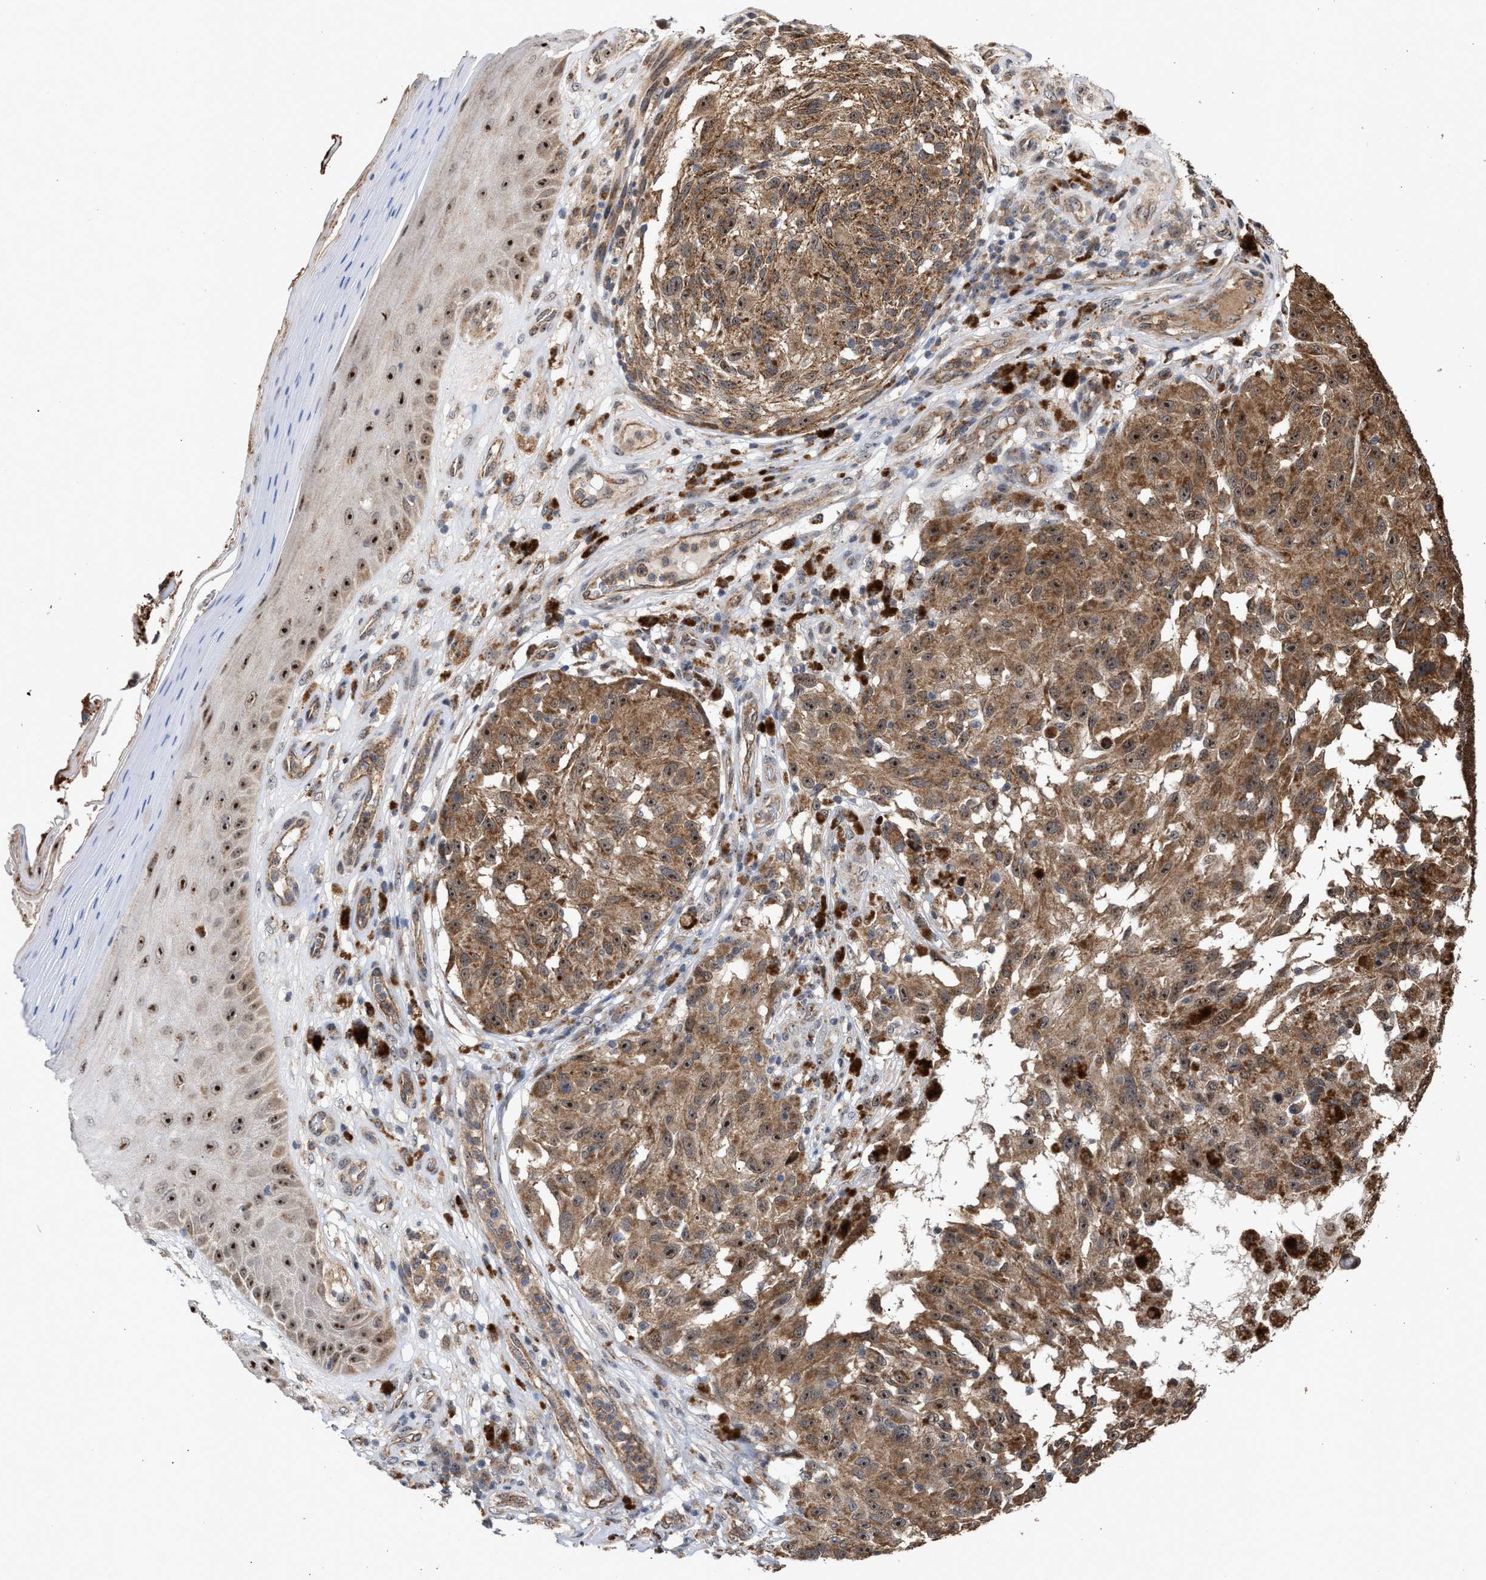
{"staining": {"intensity": "moderate", "quantity": ">75%", "location": "cytoplasmic/membranous,nuclear"}, "tissue": "melanoma", "cell_type": "Tumor cells", "image_type": "cancer", "snomed": [{"axis": "morphology", "description": "Malignant melanoma, NOS"}, {"axis": "topography", "description": "Skin"}], "caption": "A photomicrograph of malignant melanoma stained for a protein exhibits moderate cytoplasmic/membranous and nuclear brown staining in tumor cells.", "gene": "EXOSC2", "patient": {"sex": "female", "age": 73}}